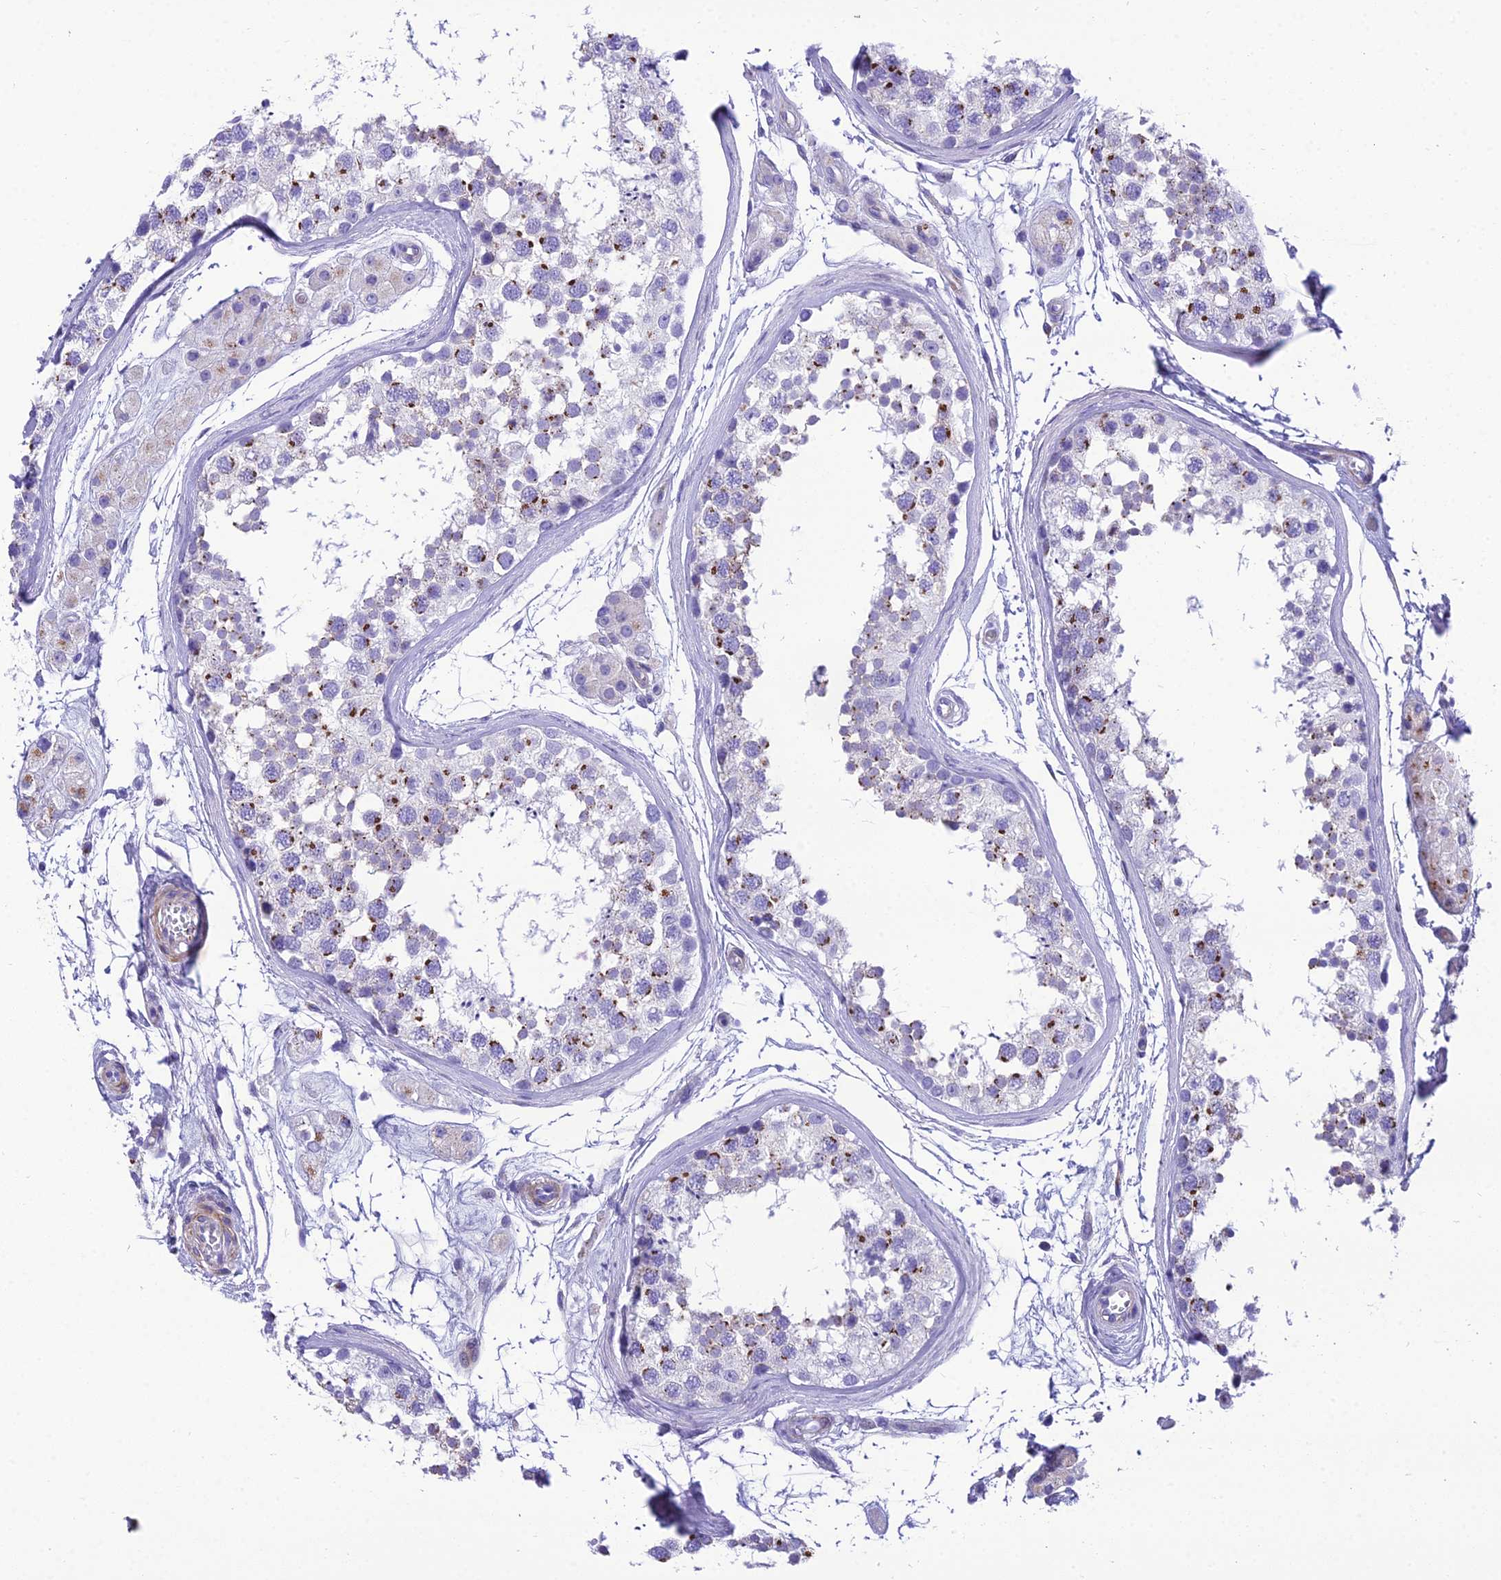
{"staining": {"intensity": "strong", "quantity": "<25%", "location": "cytoplasmic/membranous"}, "tissue": "testis", "cell_type": "Cells in seminiferous ducts", "image_type": "normal", "snomed": [{"axis": "morphology", "description": "Normal tissue, NOS"}, {"axis": "topography", "description": "Testis"}], "caption": "Testis stained with DAB IHC exhibits medium levels of strong cytoplasmic/membranous positivity in about <25% of cells in seminiferous ducts.", "gene": "GFRA1", "patient": {"sex": "male", "age": 56}}